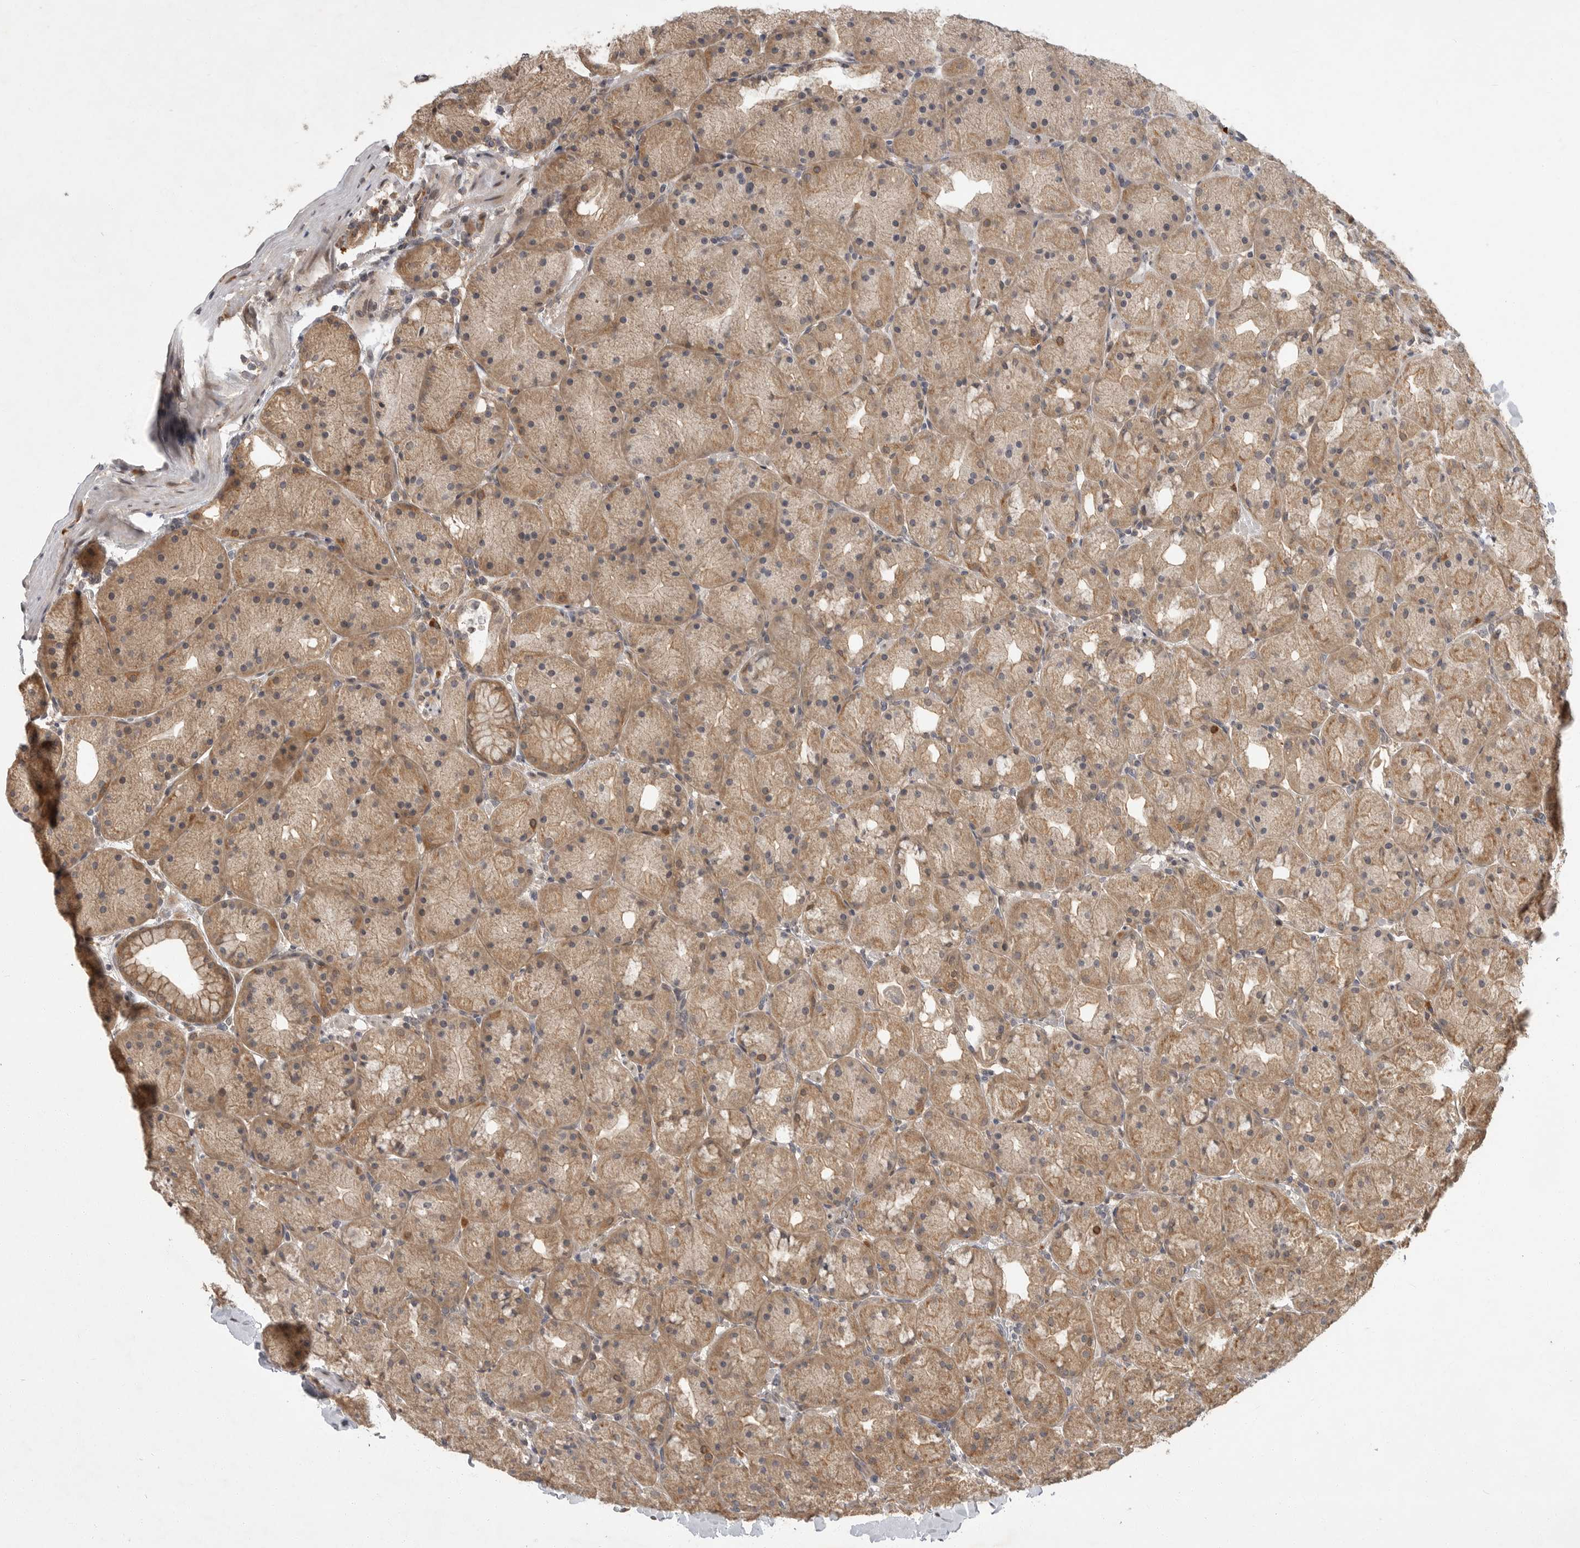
{"staining": {"intensity": "moderate", "quantity": ">75%", "location": "cytoplasmic/membranous"}, "tissue": "stomach", "cell_type": "Glandular cells", "image_type": "normal", "snomed": [{"axis": "morphology", "description": "Normal tissue, NOS"}, {"axis": "topography", "description": "Stomach, upper"}, {"axis": "topography", "description": "Stomach"}], "caption": "Immunohistochemistry micrograph of unremarkable stomach: human stomach stained using immunohistochemistry (IHC) shows medium levels of moderate protein expression localized specifically in the cytoplasmic/membranous of glandular cells, appearing as a cytoplasmic/membranous brown color.", "gene": "OSBPL9", "patient": {"sex": "male", "age": 48}}